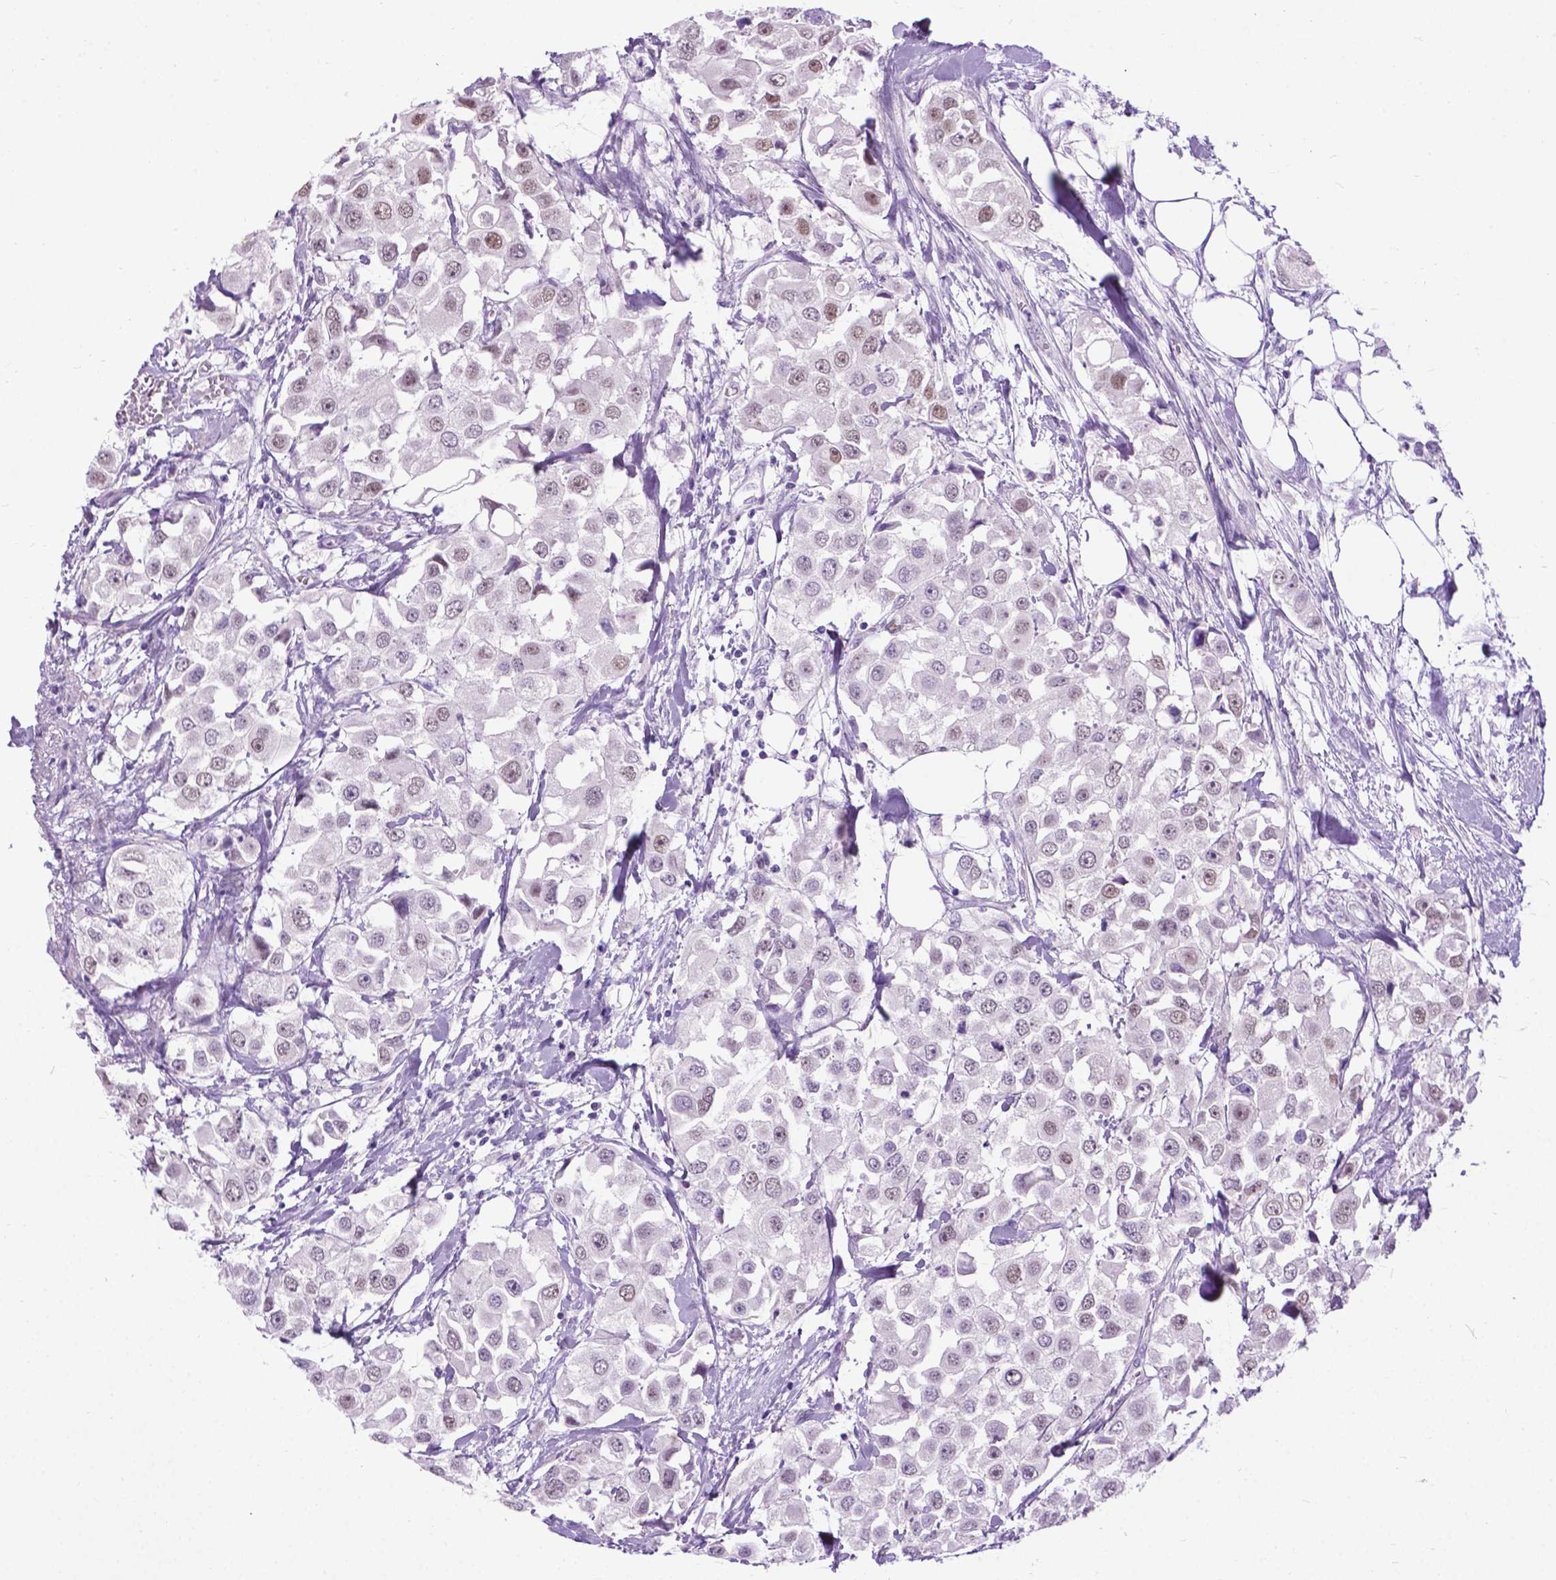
{"staining": {"intensity": "moderate", "quantity": "25%-75%", "location": "nuclear"}, "tissue": "urothelial cancer", "cell_type": "Tumor cells", "image_type": "cancer", "snomed": [{"axis": "morphology", "description": "Urothelial carcinoma, High grade"}, {"axis": "topography", "description": "Urinary bladder"}], "caption": "Brown immunohistochemical staining in human high-grade urothelial carcinoma exhibits moderate nuclear positivity in about 25%-75% of tumor cells. (brown staining indicates protein expression, while blue staining denotes nuclei).", "gene": "APCDD1L", "patient": {"sex": "female", "age": 64}}